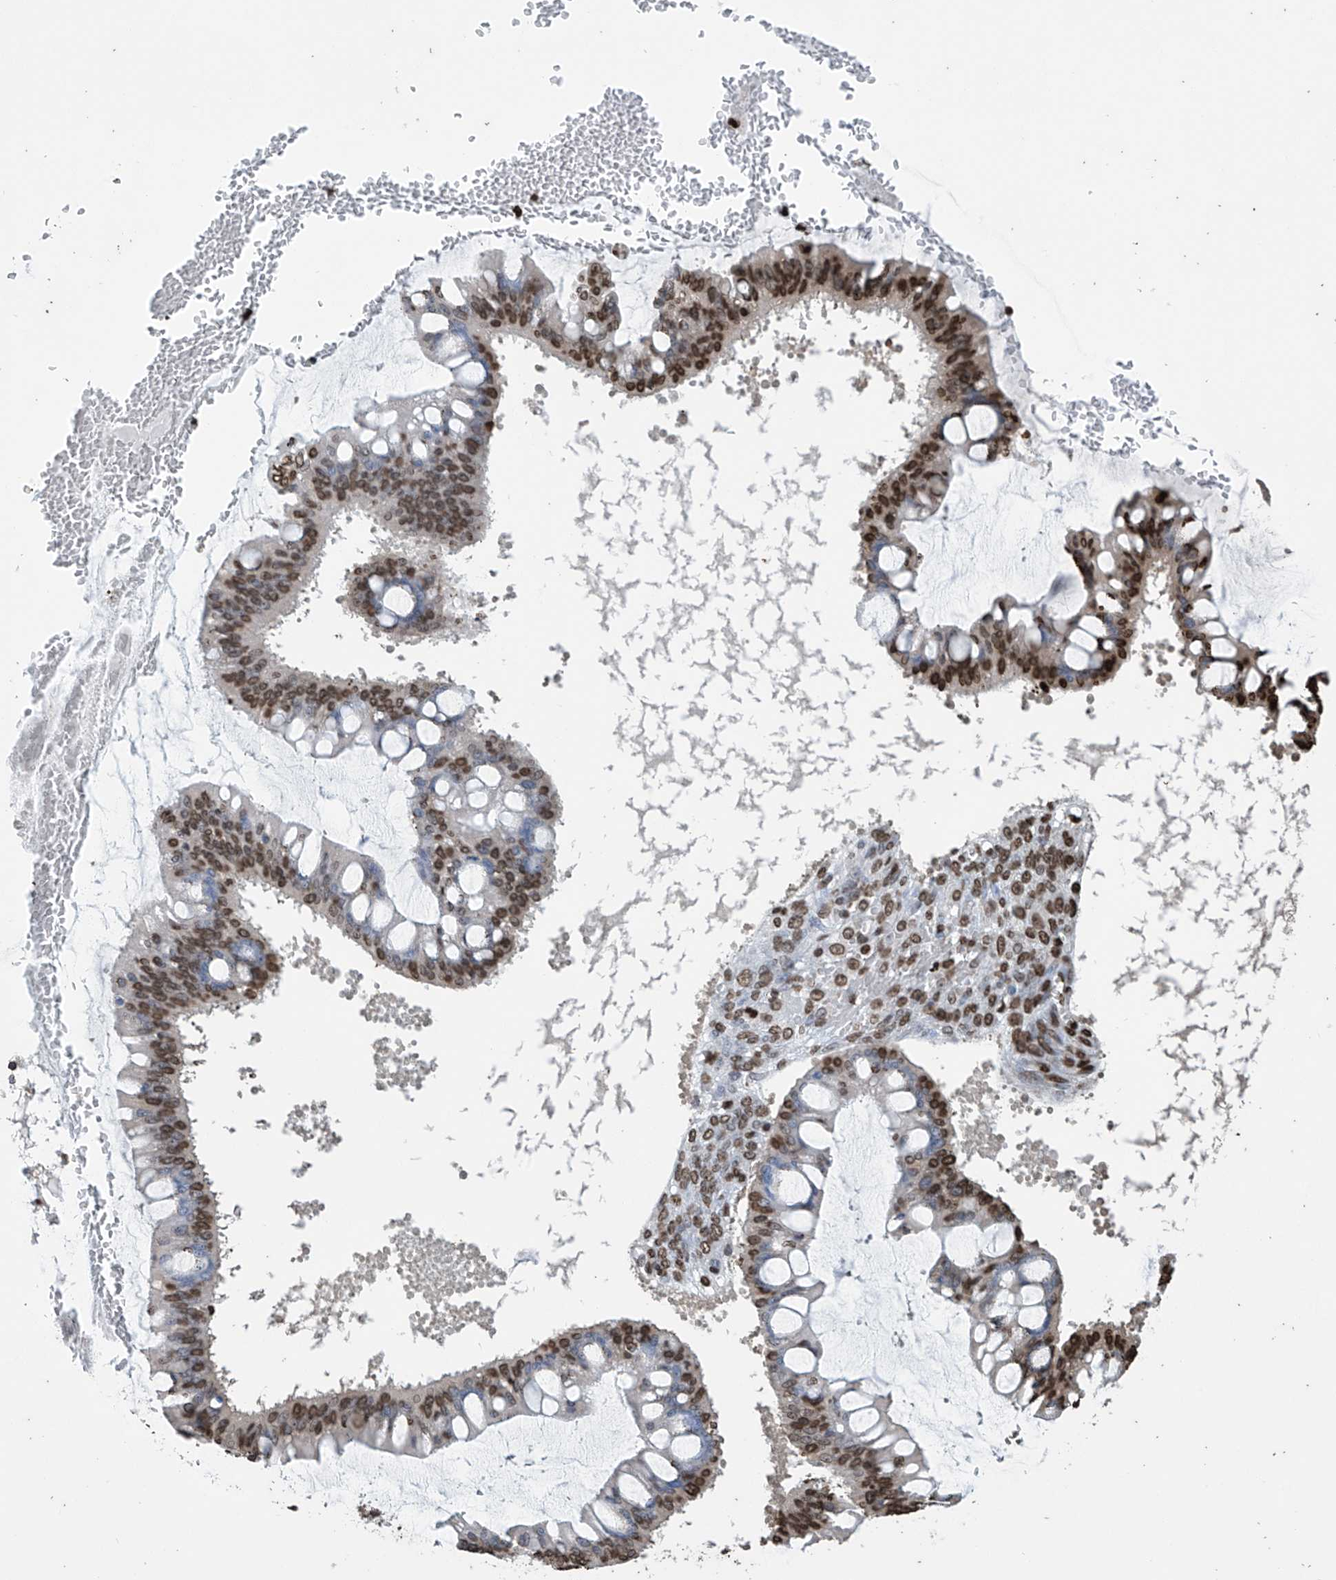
{"staining": {"intensity": "strong", "quantity": ">75%", "location": "nuclear"}, "tissue": "ovarian cancer", "cell_type": "Tumor cells", "image_type": "cancer", "snomed": [{"axis": "morphology", "description": "Cystadenocarcinoma, mucinous, NOS"}, {"axis": "topography", "description": "Ovary"}], "caption": "Ovarian cancer (mucinous cystadenocarcinoma) tissue reveals strong nuclear staining in approximately >75% of tumor cells (DAB (3,3'-diaminobenzidine) IHC with brightfield microscopy, high magnification).", "gene": "DPPA2", "patient": {"sex": "female", "age": 73}}